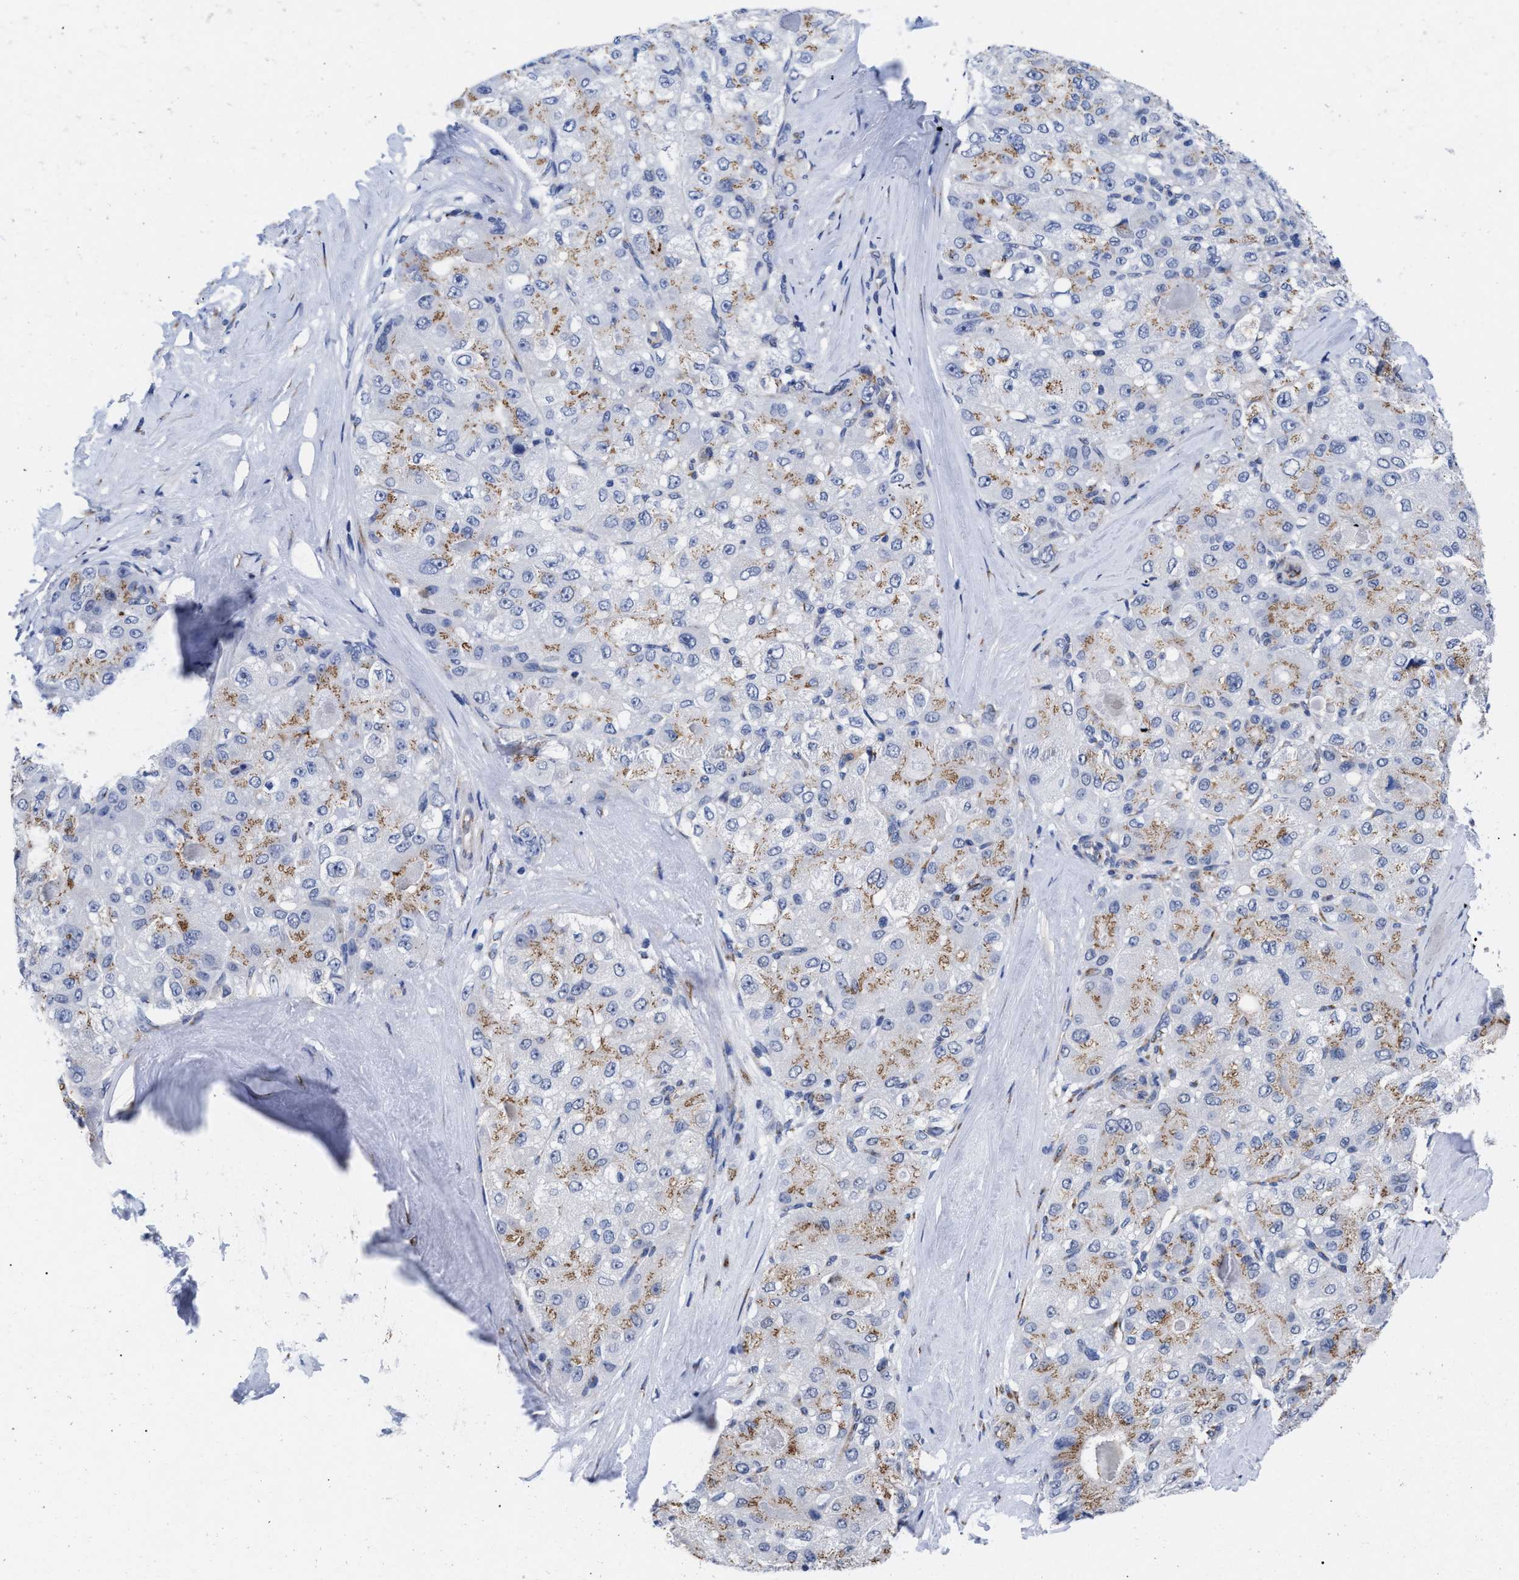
{"staining": {"intensity": "moderate", "quantity": "25%-75%", "location": "cytoplasmic/membranous"}, "tissue": "liver cancer", "cell_type": "Tumor cells", "image_type": "cancer", "snomed": [{"axis": "morphology", "description": "Carcinoma, Hepatocellular, NOS"}, {"axis": "topography", "description": "Liver"}], "caption": "Immunohistochemistry histopathology image of human liver cancer (hepatocellular carcinoma) stained for a protein (brown), which demonstrates medium levels of moderate cytoplasmic/membranous positivity in approximately 25%-75% of tumor cells.", "gene": "GOLGA2", "patient": {"sex": "male", "age": 80}}